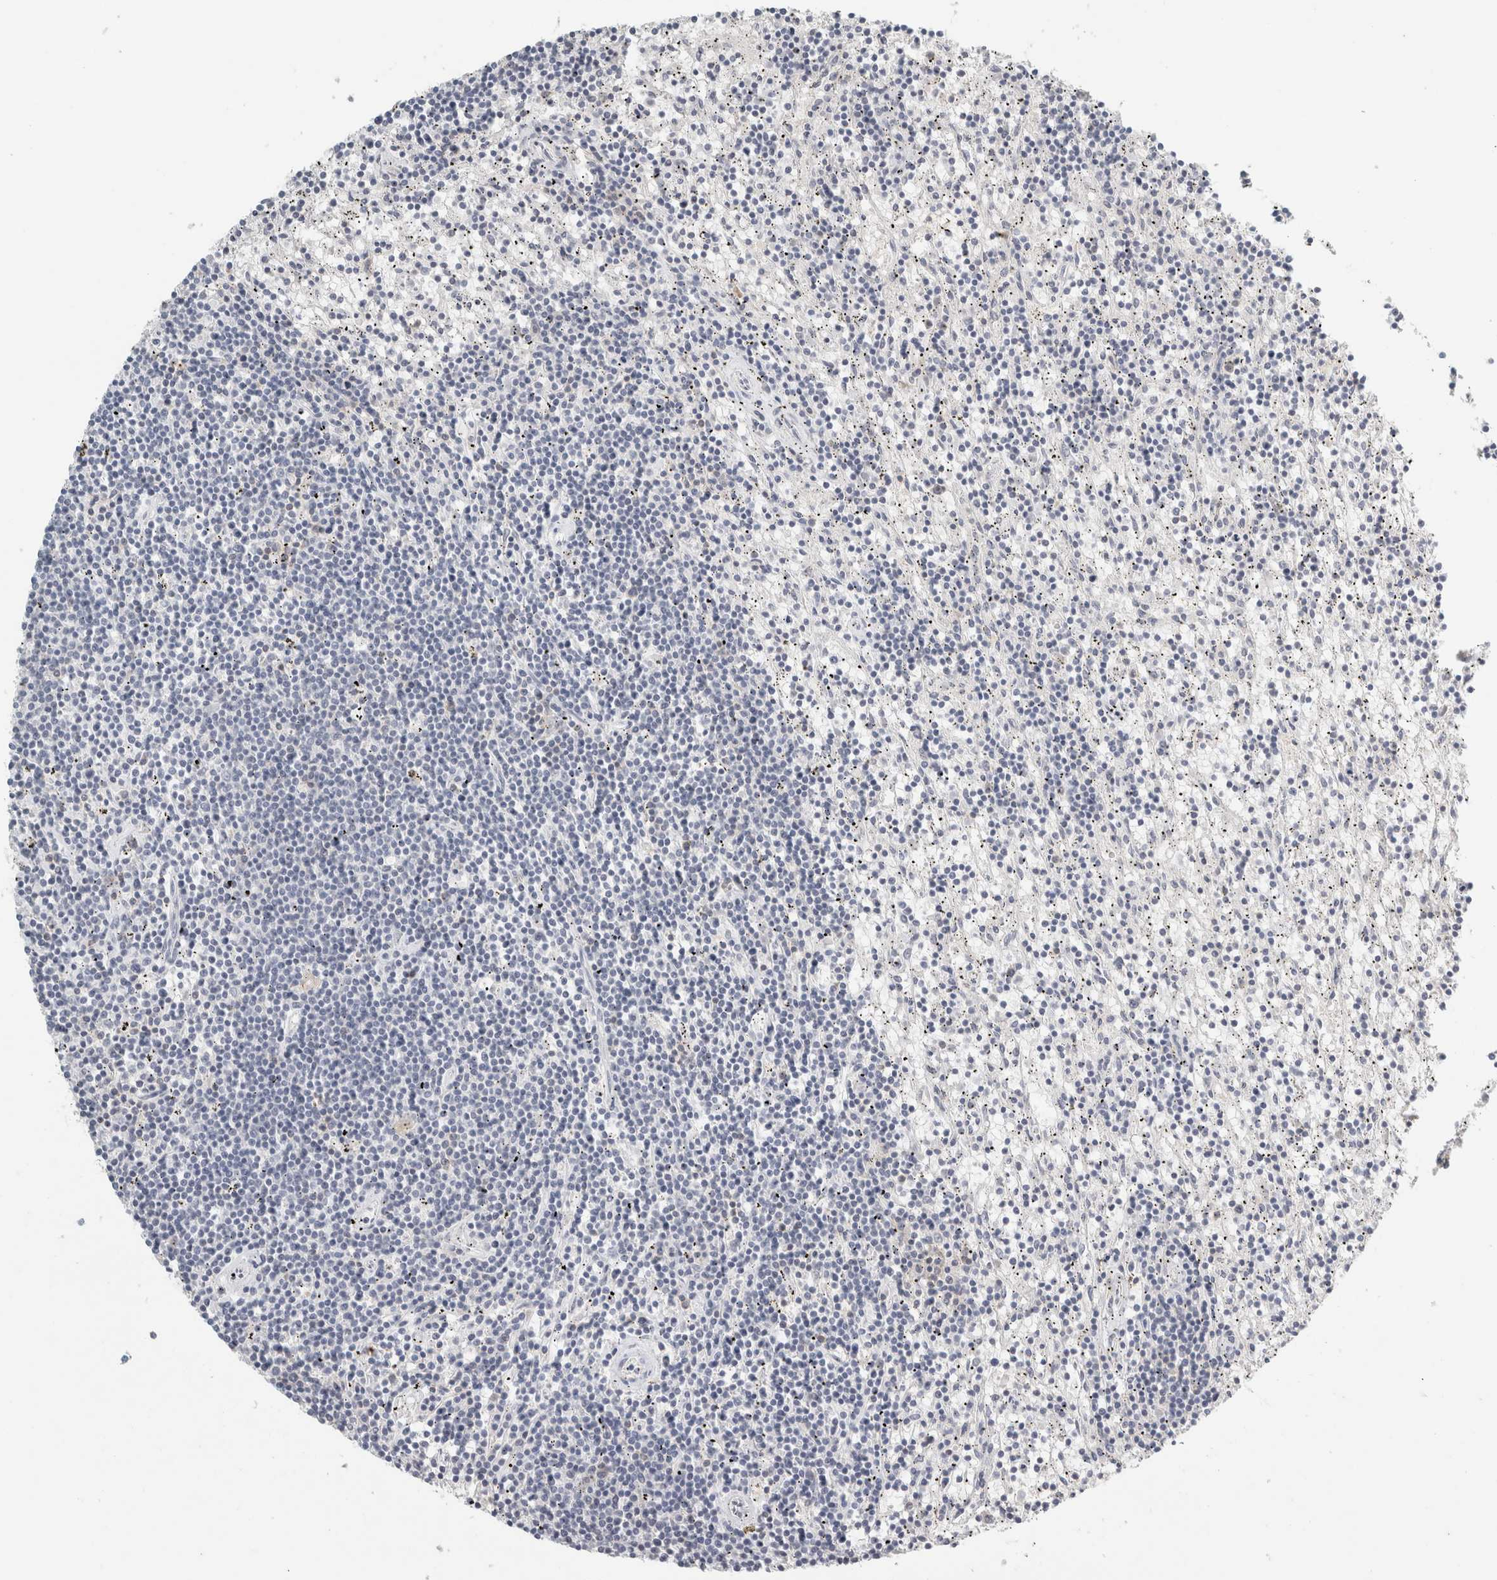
{"staining": {"intensity": "negative", "quantity": "none", "location": "none"}, "tissue": "lymphoma", "cell_type": "Tumor cells", "image_type": "cancer", "snomed": [{"axis": "morphology", "description": "Malignant lymphoma, non-Hodgkin's type, Low grade"}, {"axis": "topography", "description": "Spleen"}], "caption": "Immunohistochemistry histopathology image of human low-grade malignant lymphoma, non-Hodgkin's type stained for a protein (brown), which demonstrates no positivity in tumor cells. Nuclei are stained in blue.", "gene": "TRAT1", "patient": {"sex": "male", "age": 76}}